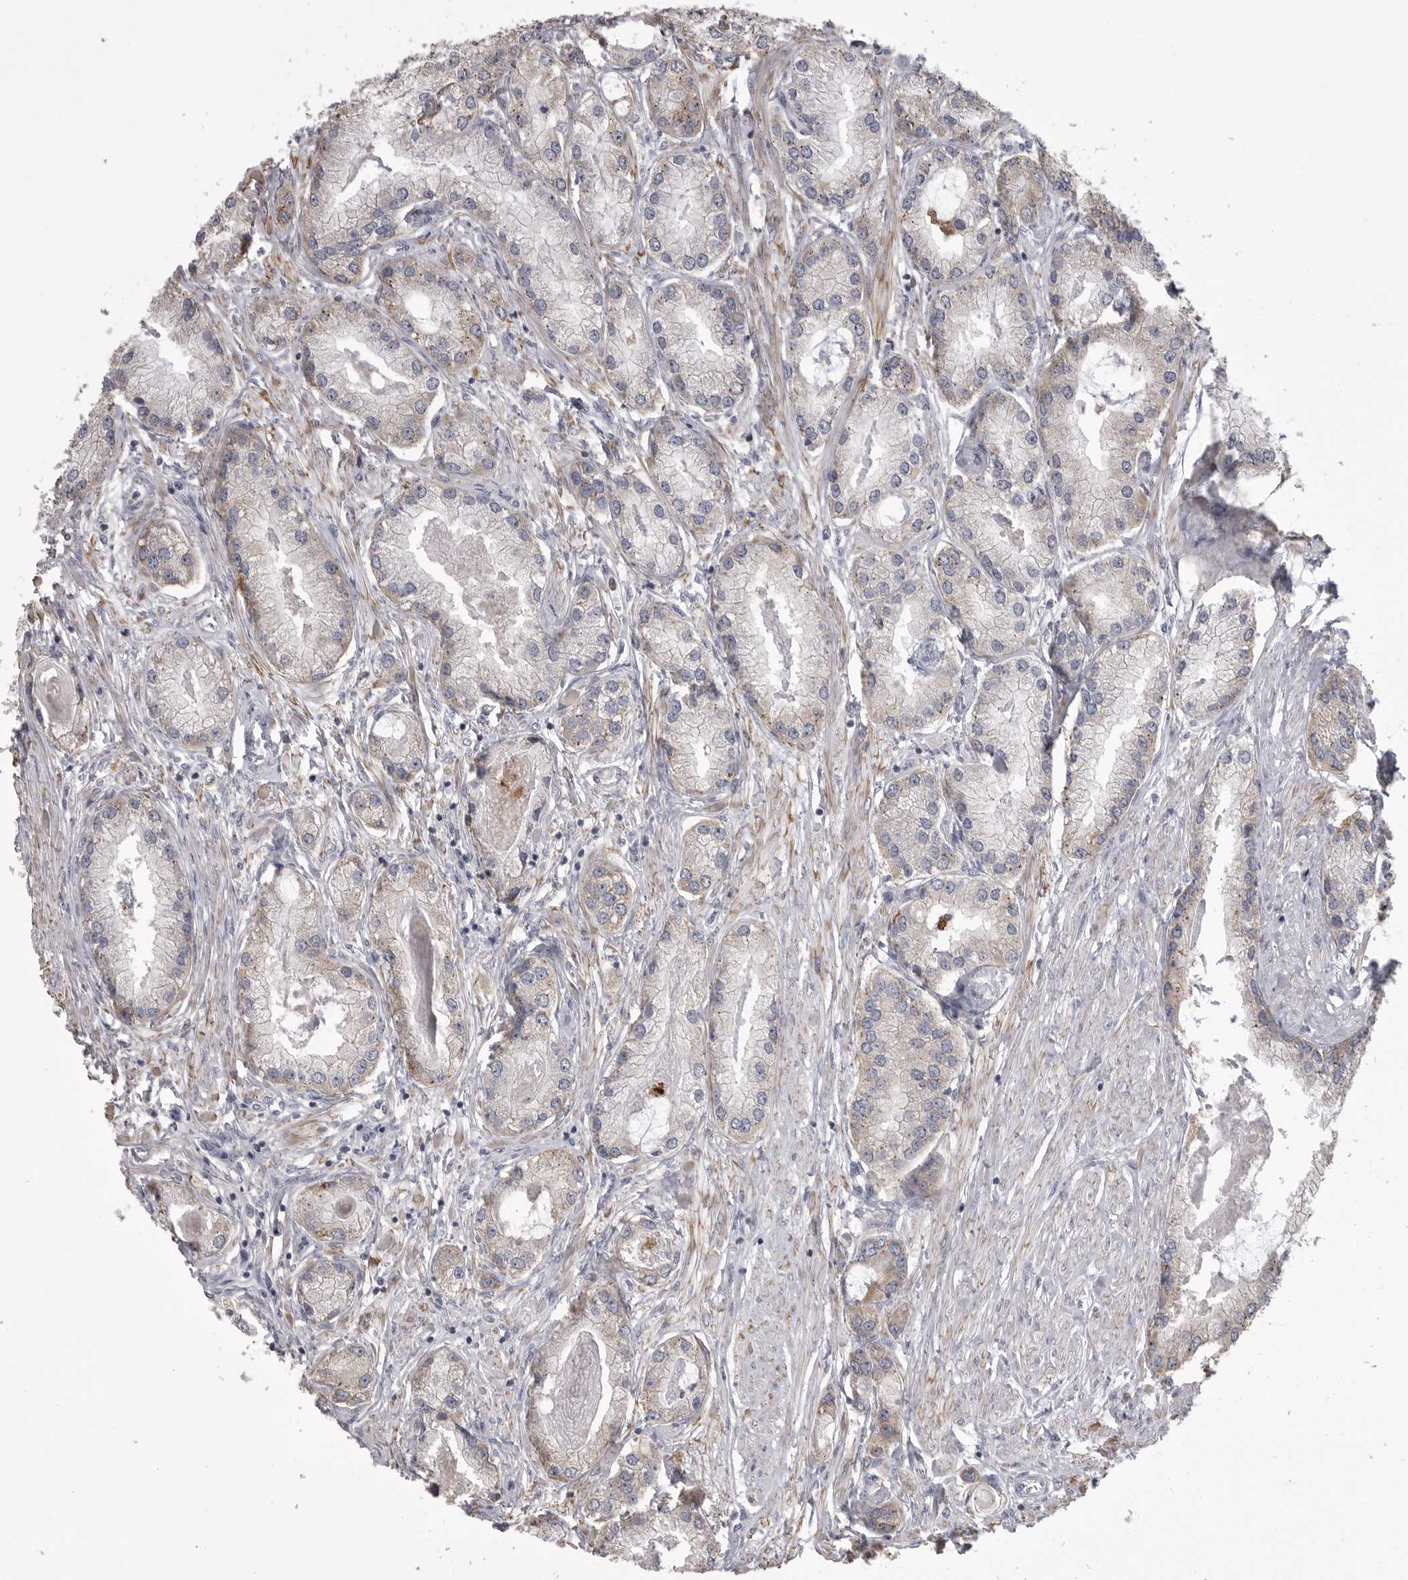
{"staining": {"intensity": "weak", "quantity": "25%-75%", "location": "cytoplasmic/membranous"}, "tissue": "prostate cancer", "cell_type": "Tumor cells", "image_type": "cancer", "snomed": [{"axis": "morphology", "description": "Adenocarcinoma, Low grade"}, {"axis": "topography", "description": "Prostate"}], "caption": "This is a micrograph of IHC staining of prostate low-grade adenocarcinoma, which shows weak expression in the cytoplasmic/membranous of tumor cells.", "gene": "CMTM6", "patient": {"sex": "male", "age": 62}}